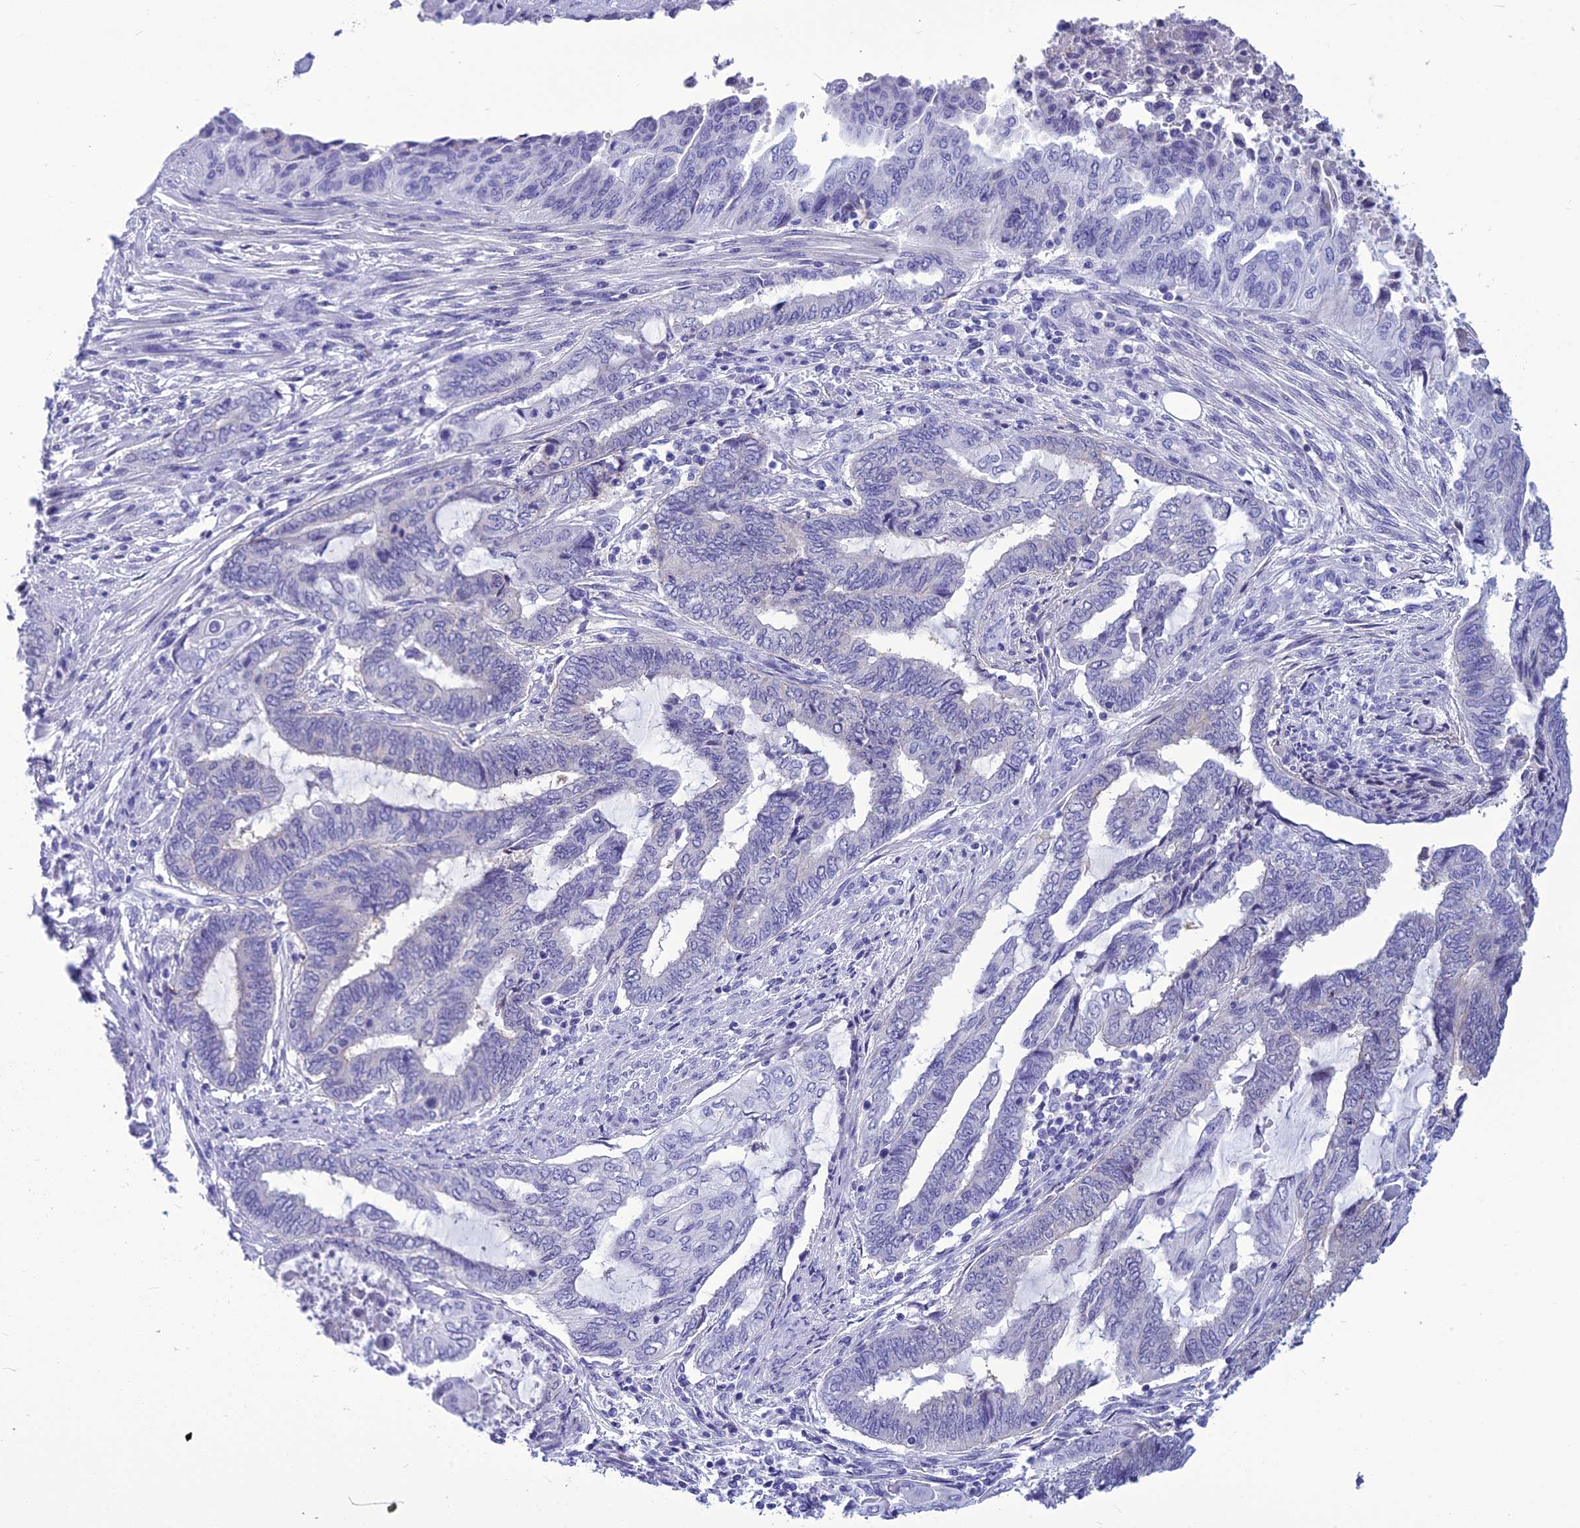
{"staining": {"intensity": "negative", "quantity": "none", "location": "none"}, "tissue": "endometrial cancer", "cell_type": "Tumor cells", "image_type": "cancer", "snomed": [{"axis": "morphology", "description": "Adenocarcinoma, NOS"}, {"axis": "topography", "description": "Uterus"}, {"axis": "topography", "description": "Endometrium"}], "caption": "Immunohistochemistry (IHC) of adenocarcinoma (endometrial) displays no staining in tumor cells.", "gene": "BBS2", "patient": {"sex": "female", "age": 70}}